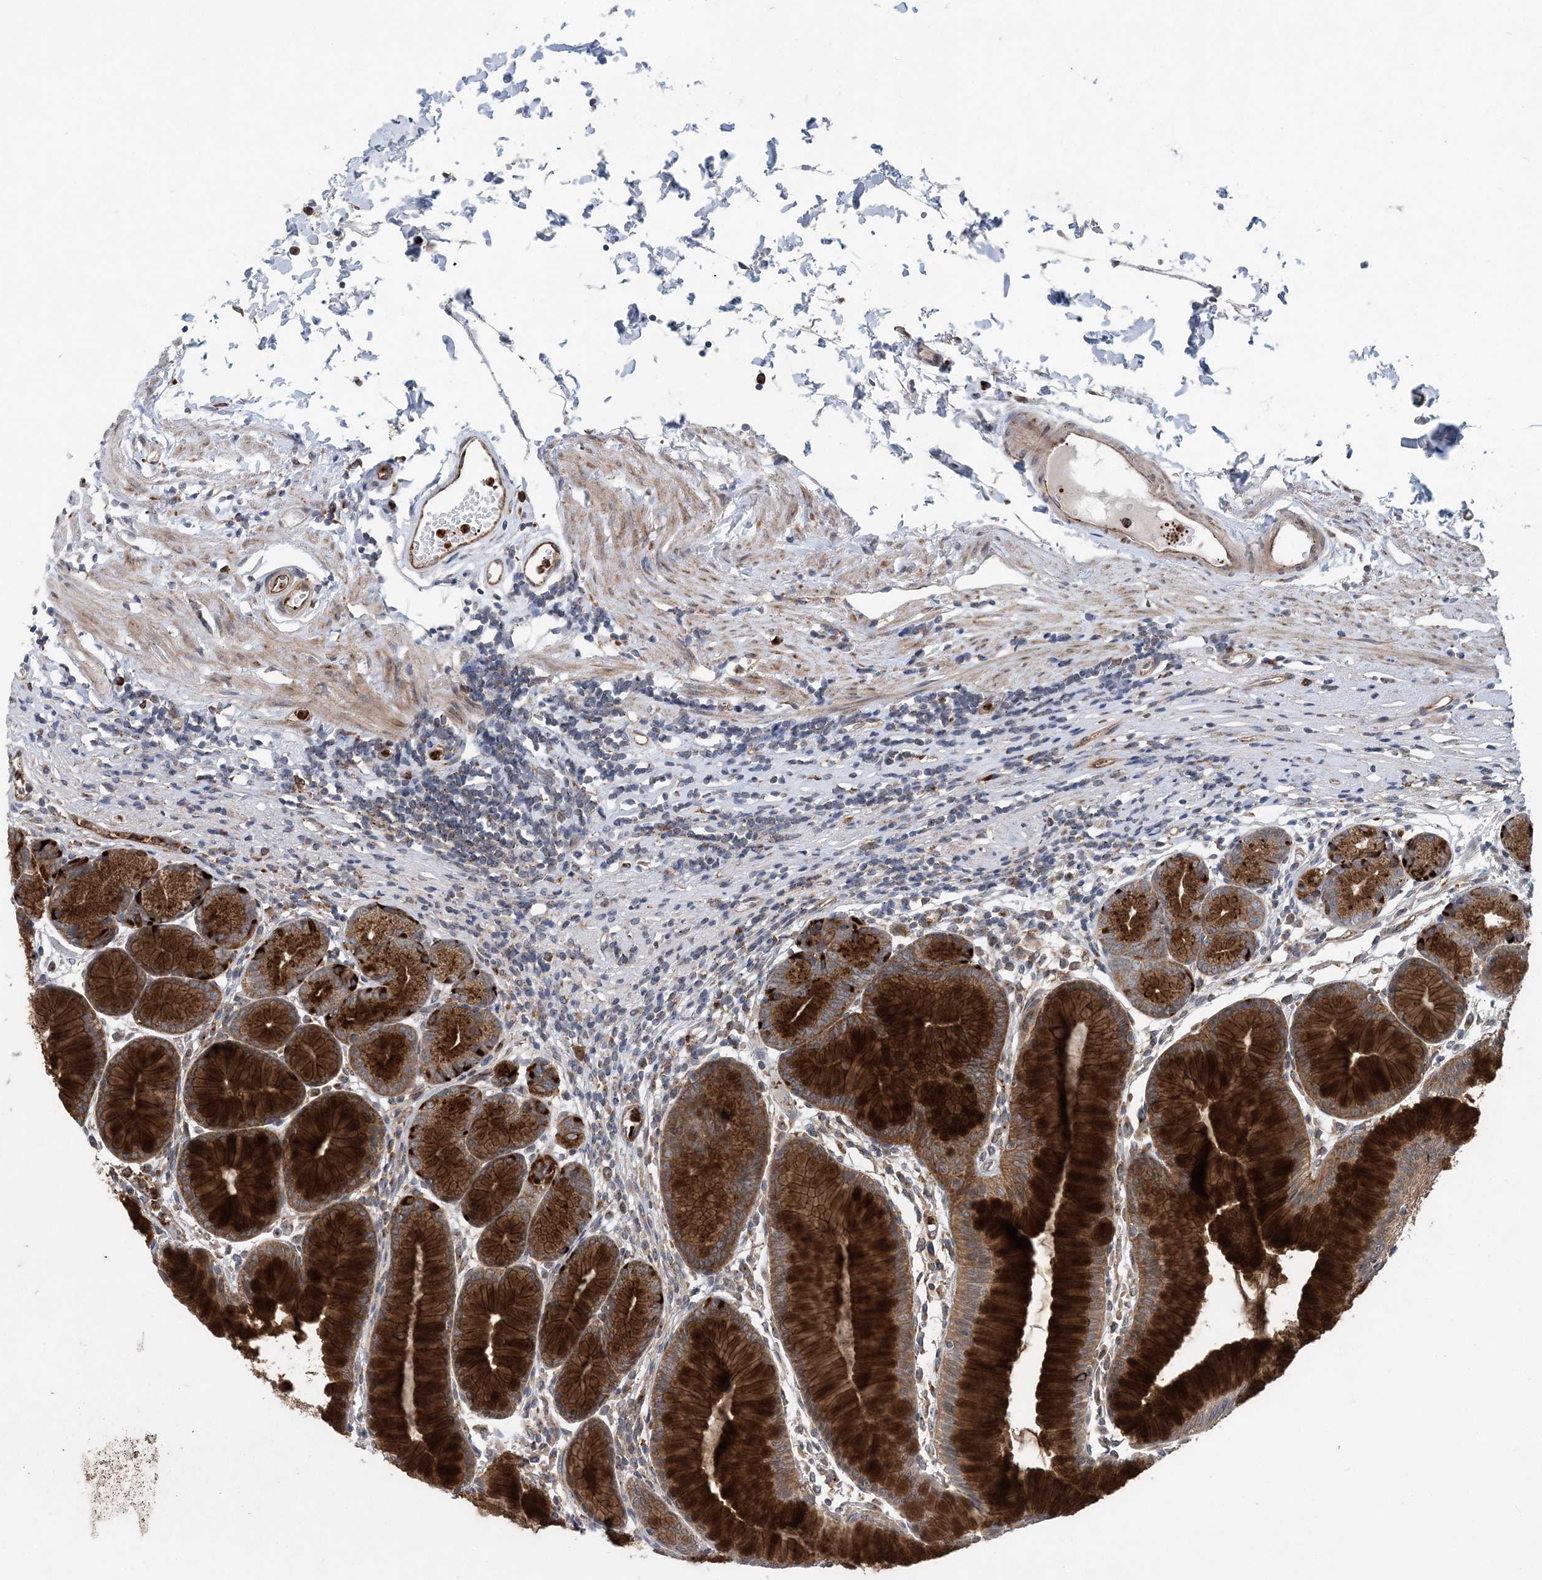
{"staining": {"intensity": "strong", "quantity": ">75%", "location": "cytoplasmic/membranous"}, "tissue": "stomach", "cell_type": "Glandular cells", "image_type": "normal", "snomed": [{"axis": "morphology", "description": "Normal tissue, NOS"}, {"axis": "topography", "description": "Stomach"}], "caption": "Immunohistochemistry photomicrograph of unremarkable stomach: human stomach stained using IHC displays high levels of strong protein expression localized specifically in the cytoplasmic/membranous of glandular cells, appearing as a cytoplasmic/membranous brown color.", "gene": "PTTG1IP", "patient": {"sex": "female", "age": 57}}